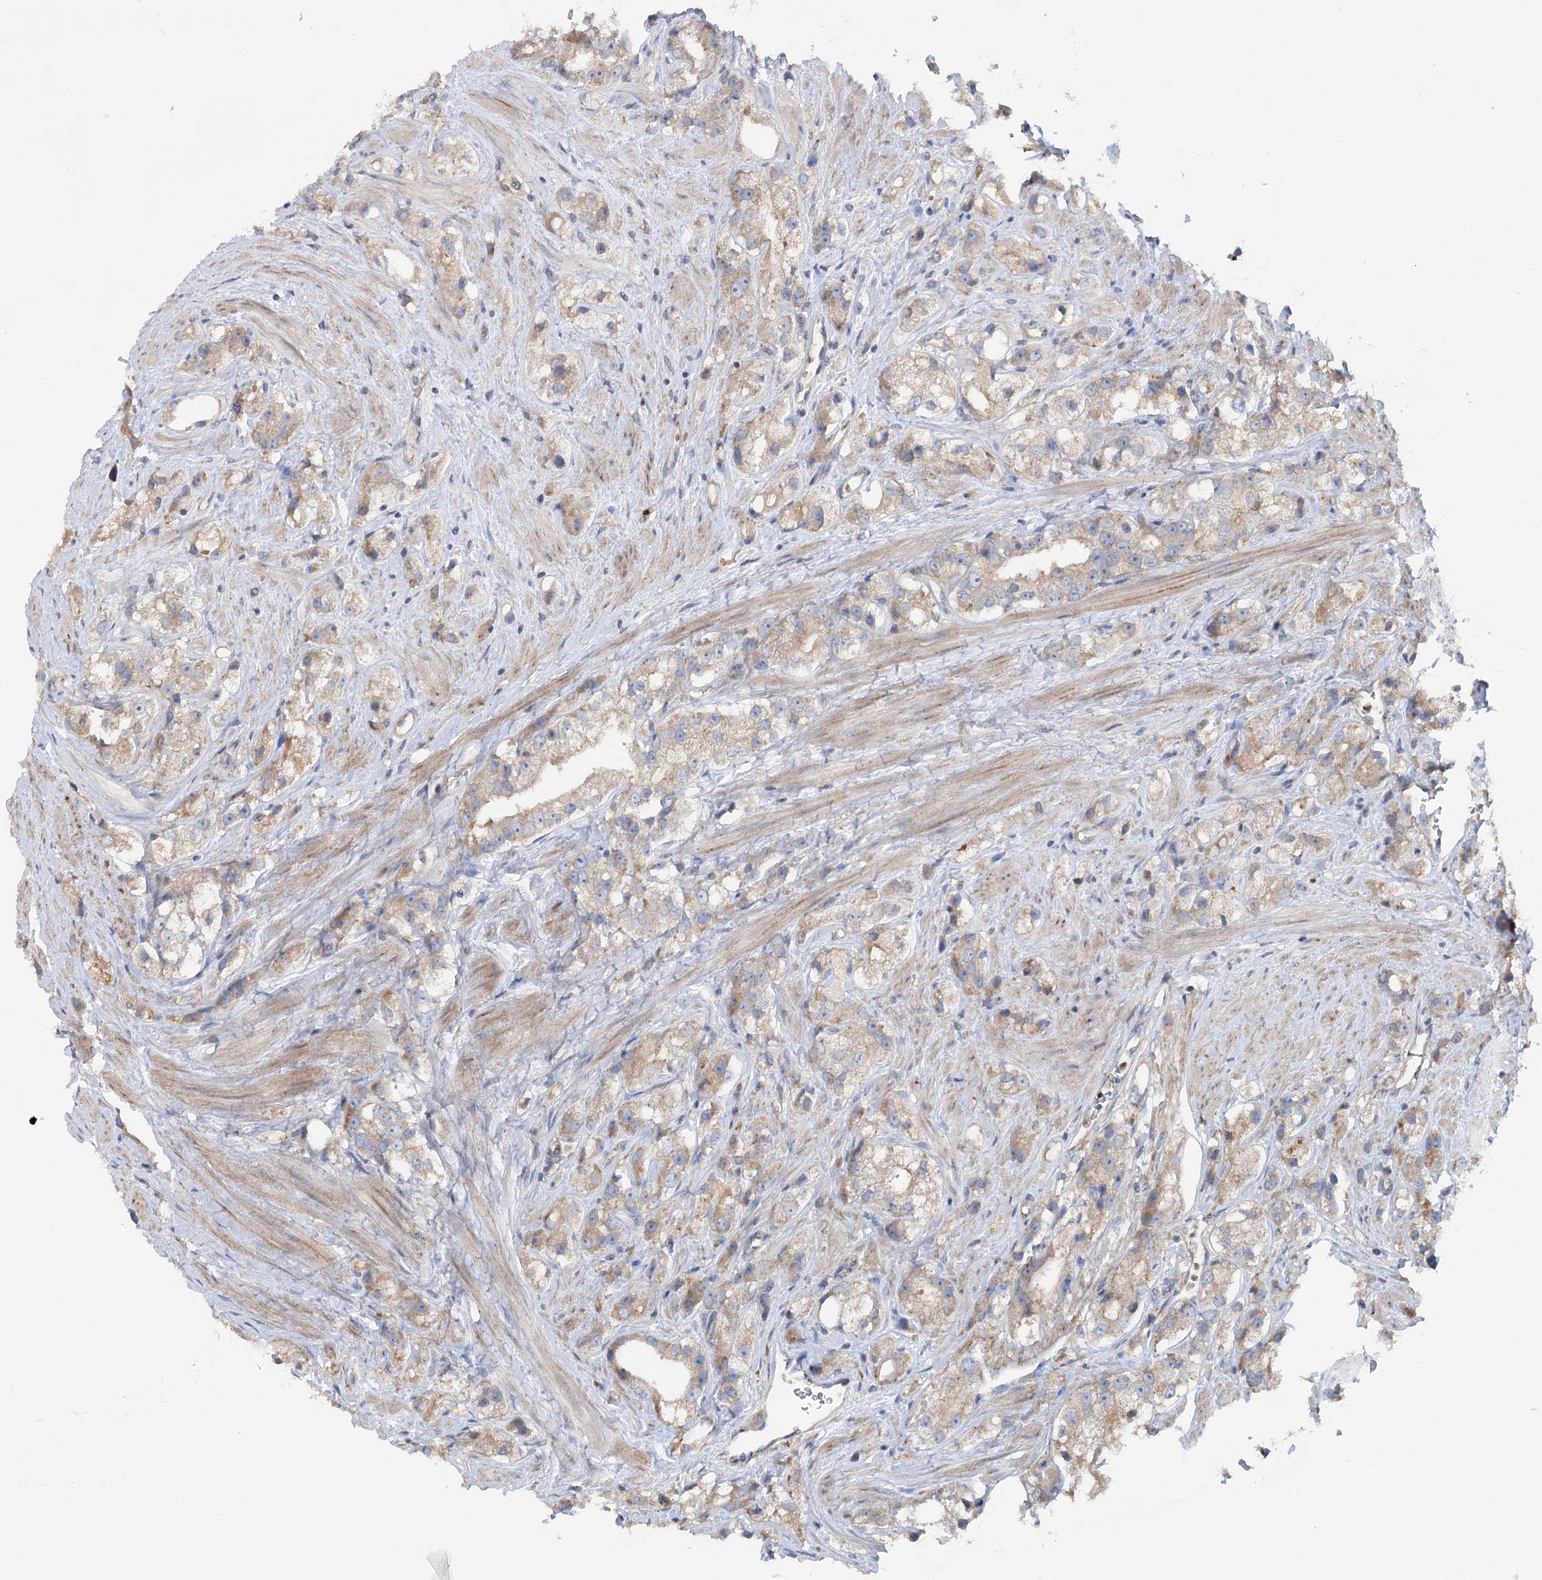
{"staining": {"intensity": "weak", "quantity": ">75%", "location": "cytoplasmic/membranous"}, "tissue": "prostate cancer", "cell_type": "Tumor cells", "image_type": "cancer", "snomed": [{"axis": "morphology", "description": "Adenocarcinoma, NOS"}, {"axis": "topography", "description": "Prostate"}], "caption": "Prostate cancer (adenocarcinoma) tissue demonstrates weak cytoplasmic/membranous staining in approximately >75% of tumor cells, visualized by immunohistochemistry.", "gene": "SCN11A", "patient": {"sex": "male", "age": 79}}